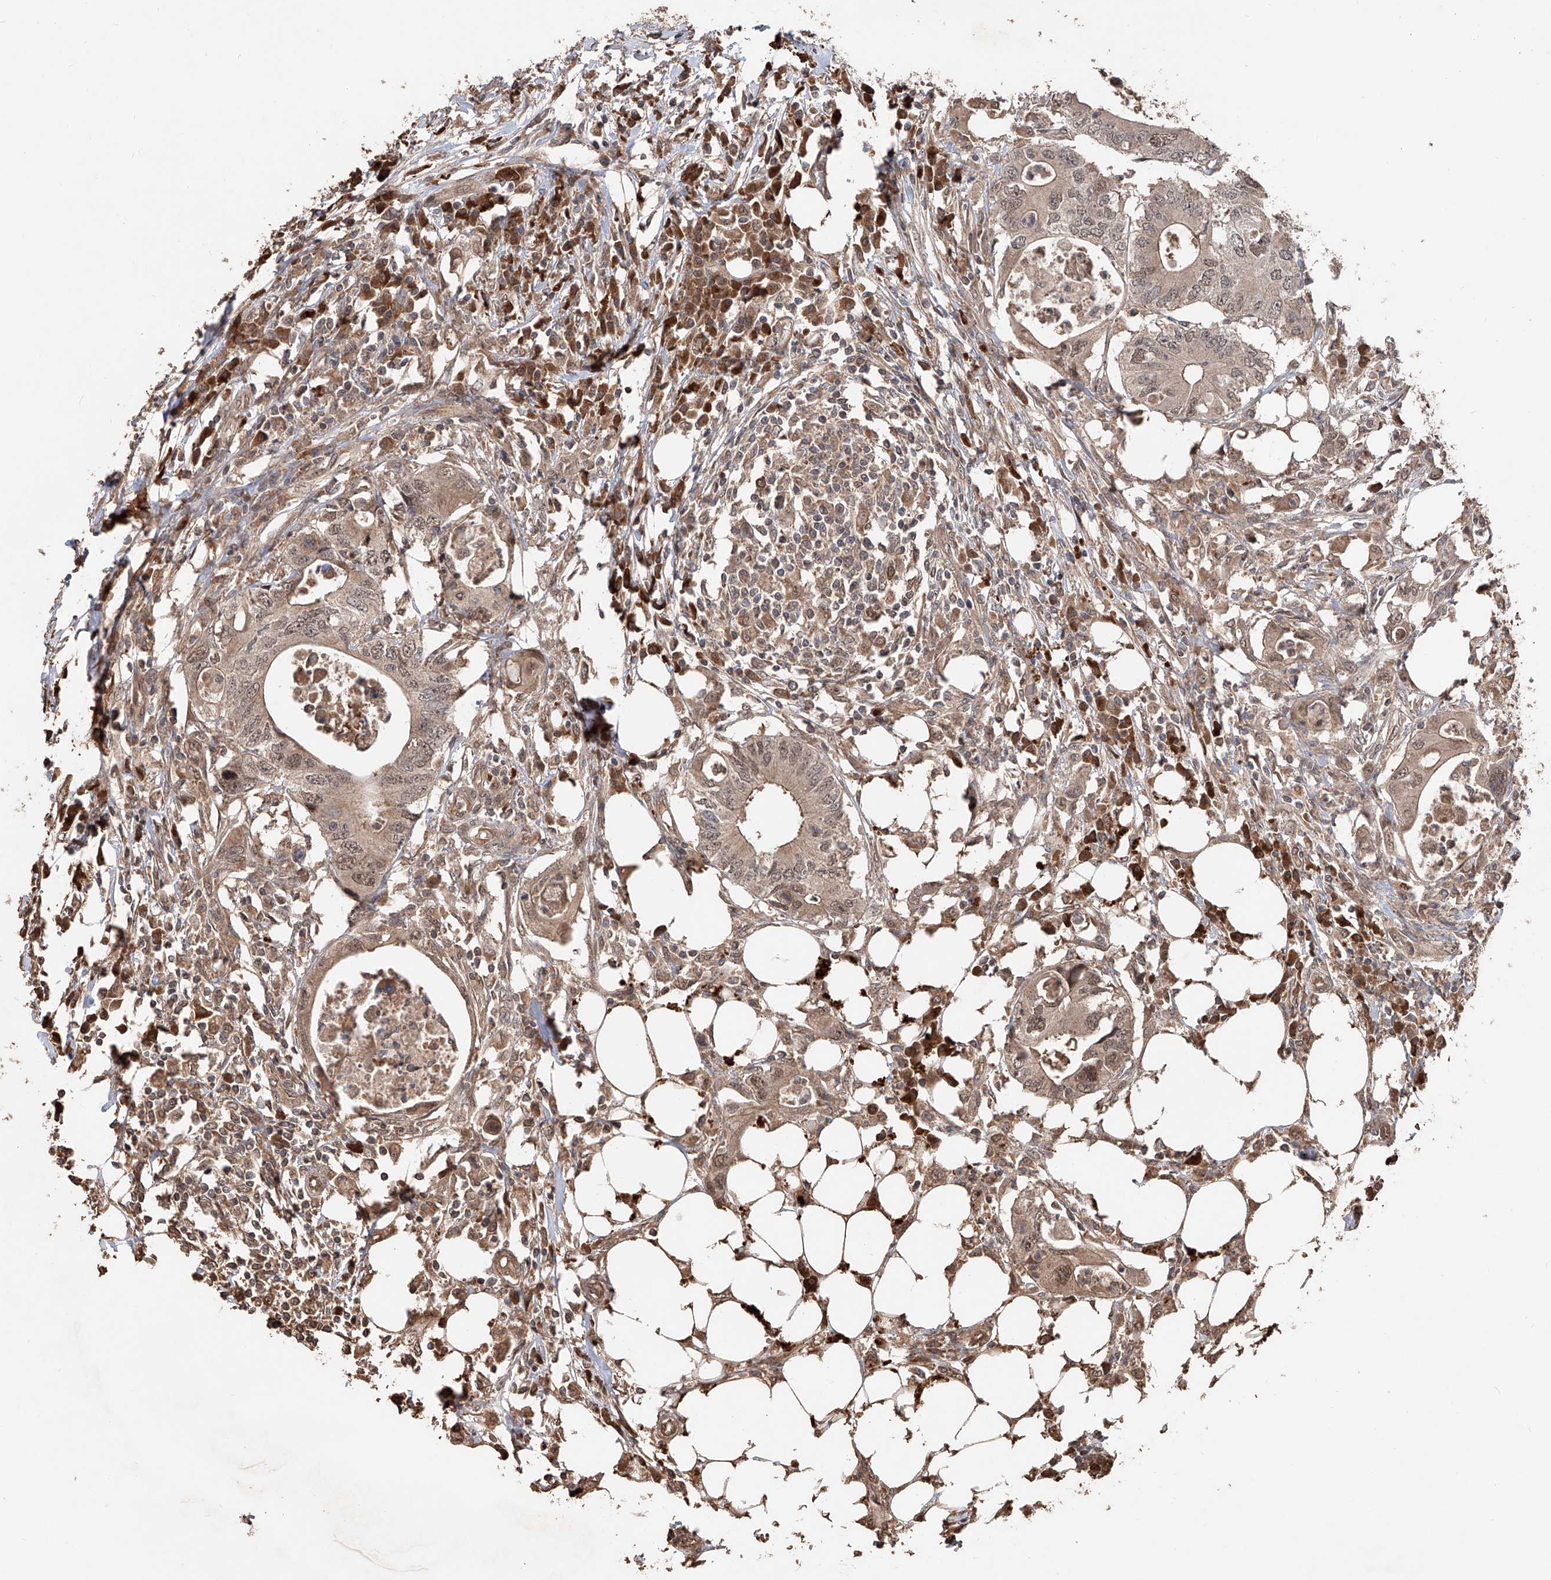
{"staining": {"intensity": "weak", "quantity": ">75%", "location": "cytoplasmic/membranous,nuclear"}, "tissue": "colorectal cancer", "cell_type": "Tumor cells", "image_type": "cancer", "snomed": [{"axis": "morphology", "description": "Adenocarcinoma, NOS"}, {"axis": "topography", "description": "Colon"}], "caption": "Immunohistochemistry photomicrograph of human colorectal cancer stained for a protein (brown), which displays low levels of weak cytoplasmic/membranous and nuclear expression in about >75% of tumor cells.", "gene": "FAM135A", "patient": {"sex": "male", "age": 71}}